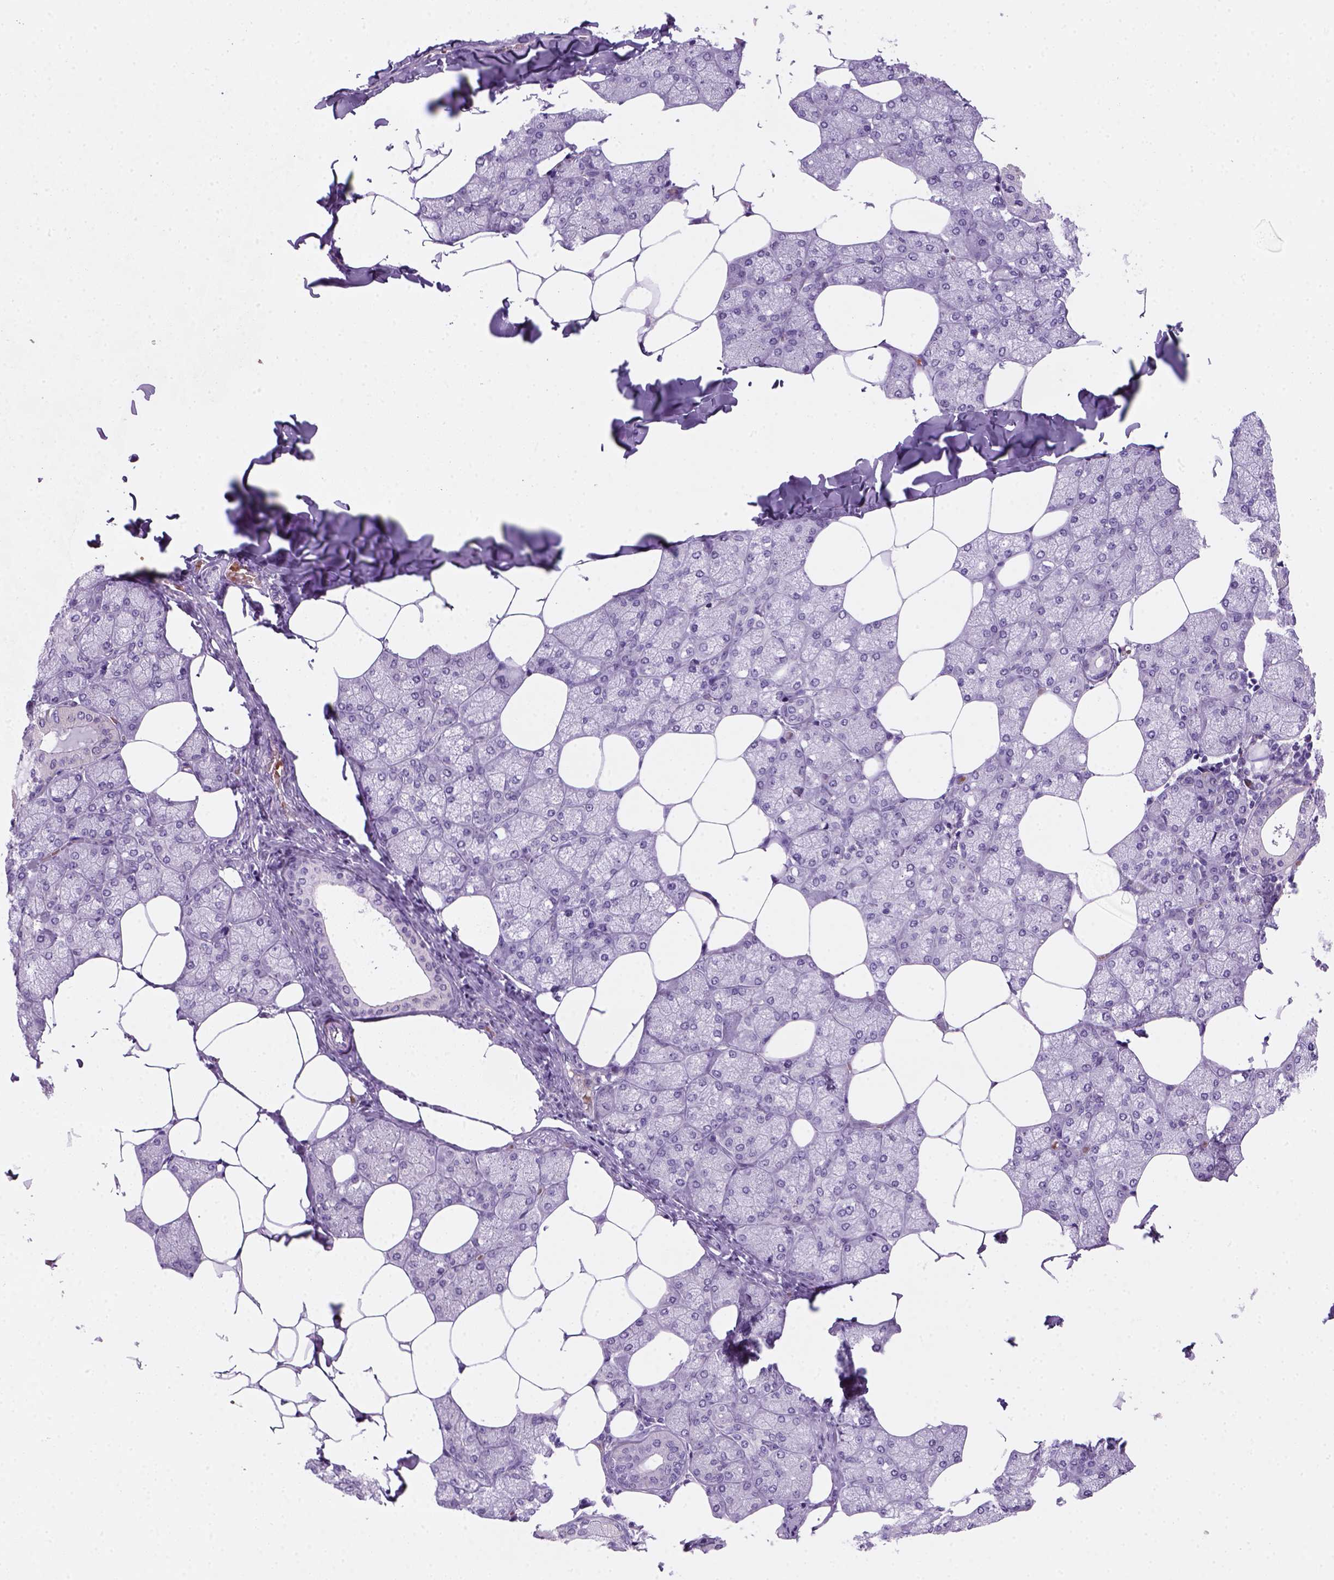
{"staining": {"intensity": "negative", "quantity": "none", "location": "none"}, "tissue": "salivary gland", "cell_type": "Glandular cells", "image_type": "normal", "snomed": [{"axis": "morphology", "description": "Normal tissue, NOS"}, {"axis": "topography", "description": "Salivary gland"}], "caption": "A photomicrograph of salivary gland stained for a protein reveals no brown staining in glandular cells.", "gene": "ZMAT4", "patient": {"sex": "female", "age": 43}}